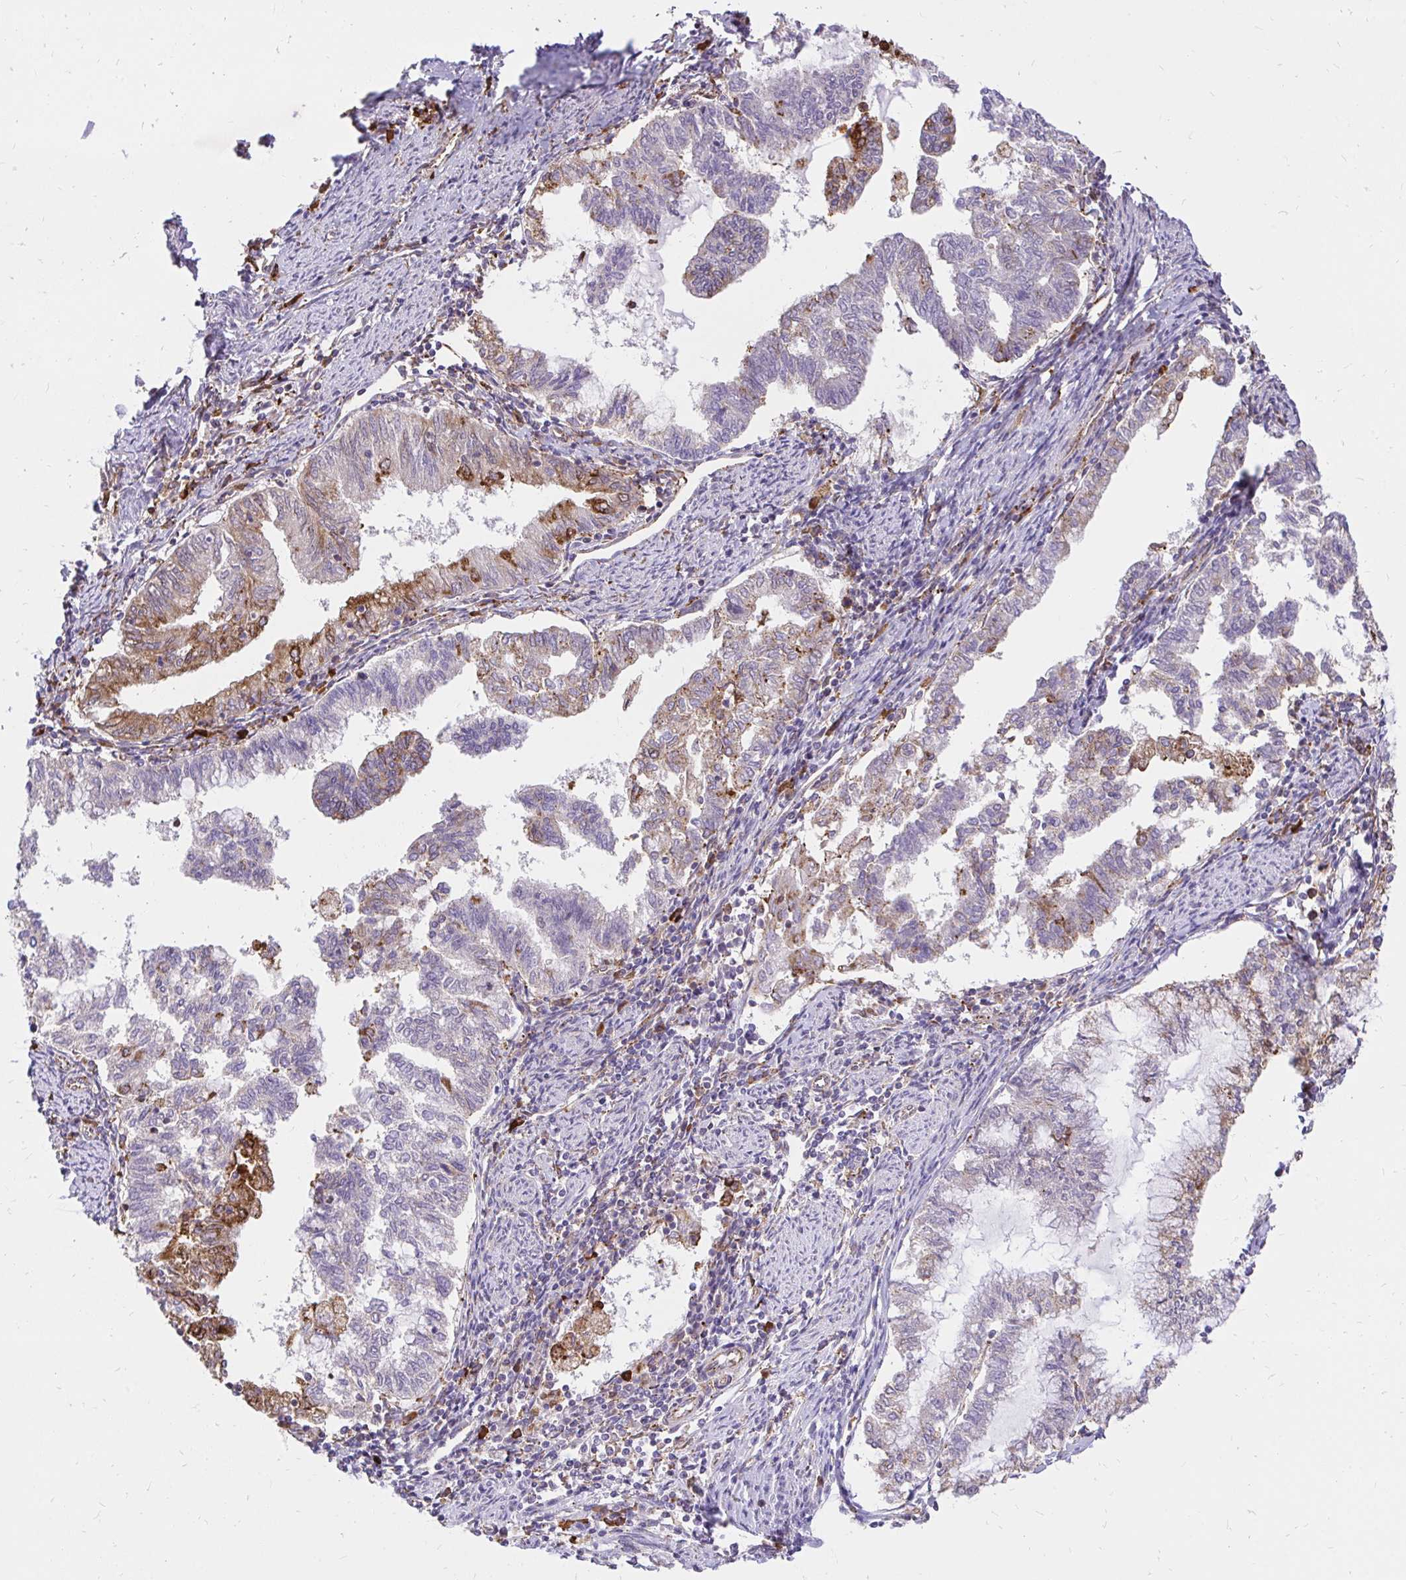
{"staining": {"intensity": "strong", "quantity": "<25%", "location": "cytoplasmic/membranous"}, "tissue": "endometrial cancer", "cell_type": "Tumor cells", "image_type": "cancer", "snomed": [{"axis": "morphology", "description": "Adenocarcinoma, NOS"}, {"axis": "topography", "description": "Endometrium"}], "caption": "Immunohistochemical staining of adenocarcinoma (endometrial) shows medium levels of strong cytoplasmic/membranous positivity in approximately <25% of tumor cells. The staining was performed using DAB to visualize the protein expression in brown, while the nuclei were stained in blue with hematoxylin (Magnification: 20x).", "gene": "NAALAD2", "patient": {"sex": "female", "age": 79}}